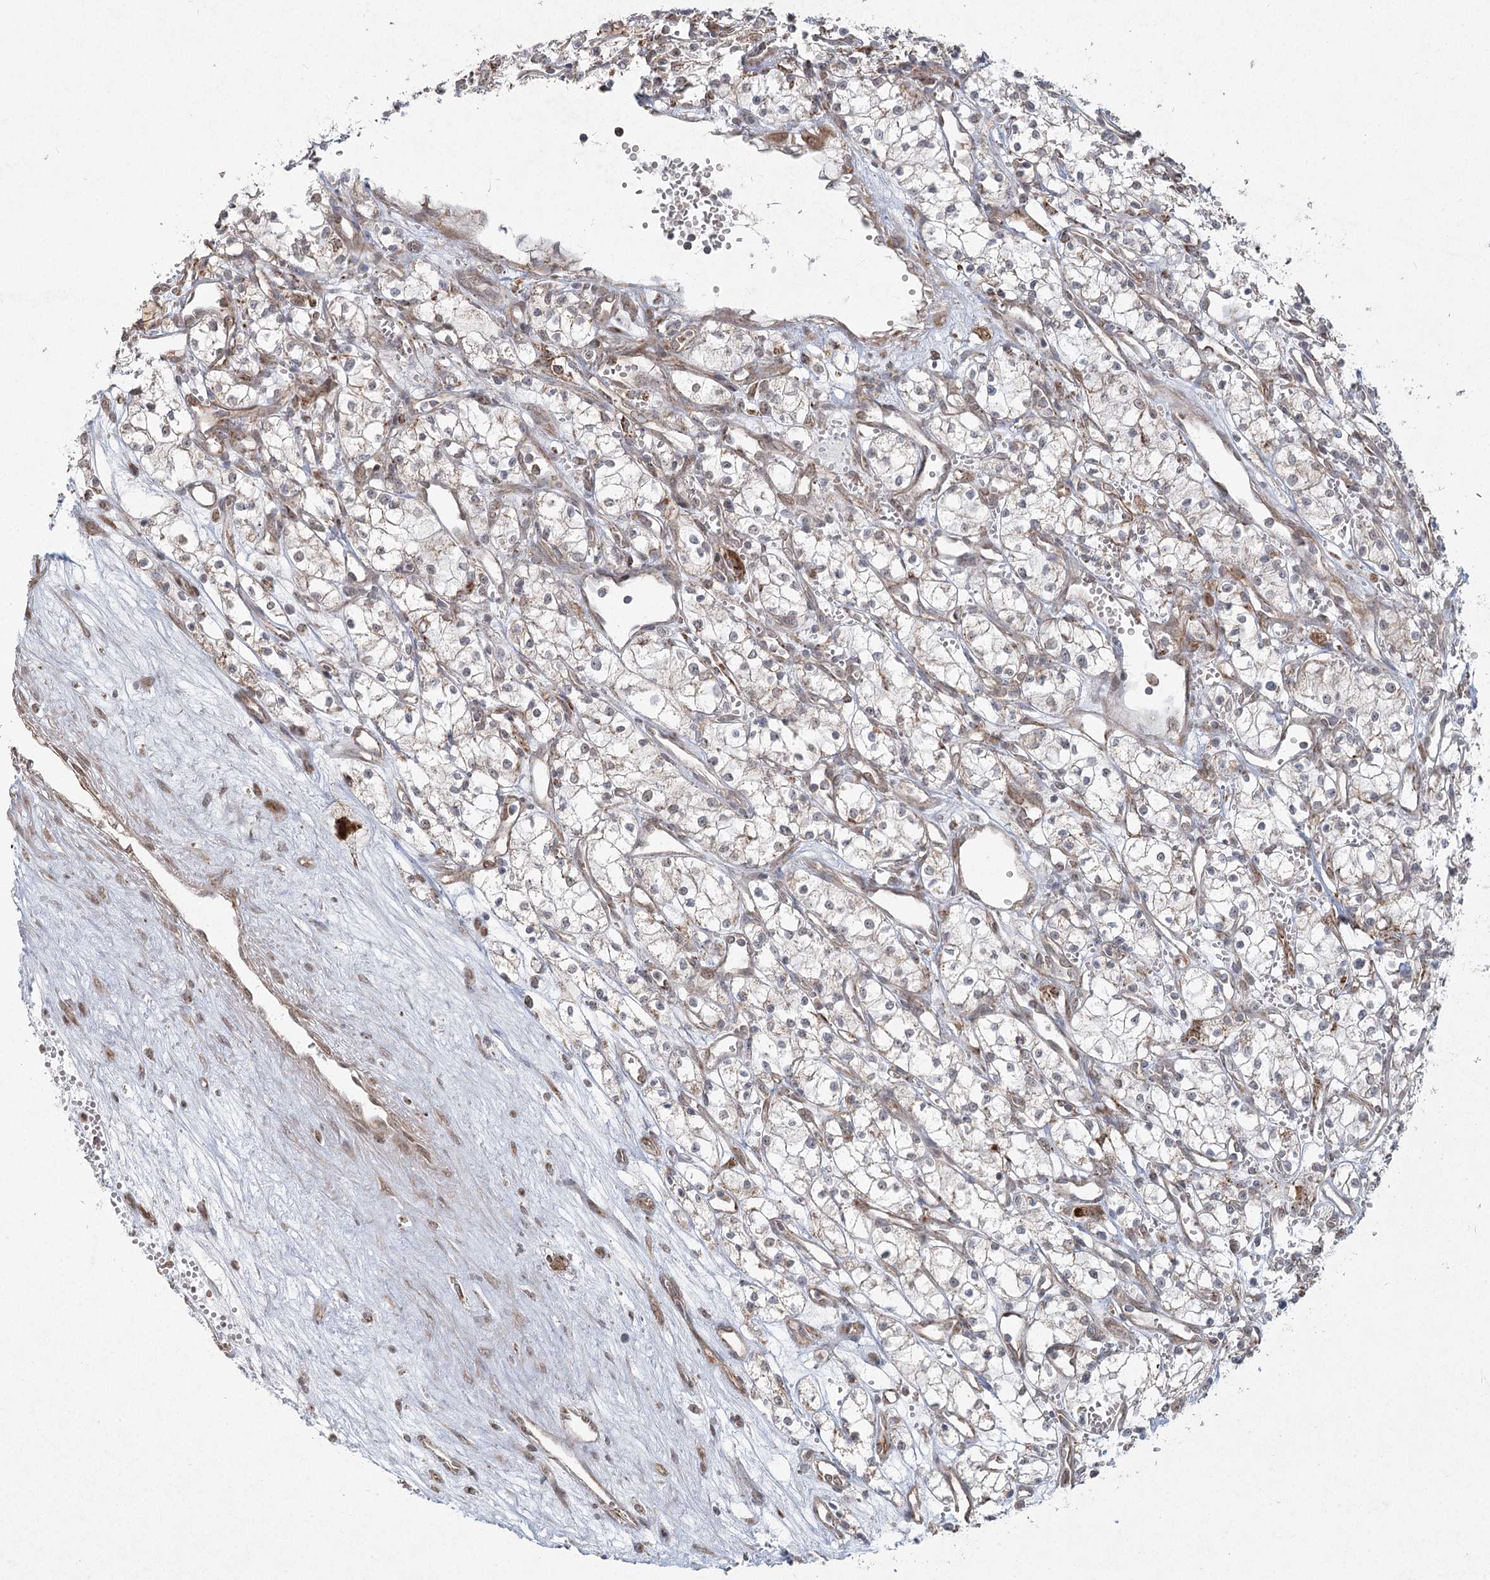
{"staining": {"intensity": "negative", "quantity": "none", "location": "none"}, "tissue": "renal cancer", "cell_type": "Tumor cells", "image_type": "cancer", "snomed": [{"axis": "morphology", "description": "Adenocarcinoma, NOS"}, {"axis": "topography", "description": "Kidney"}], "caption": "Immunohistochemistry (IHC) photomicrograph of neoplastic tissue: adenocarcinoma (renal) stained with DAB (3,3'-diaminobenzidine) reveals no significant protein expression in tumor cells.", "gene": "LACTB", "patient": {"sex": "male", "age": 59}}